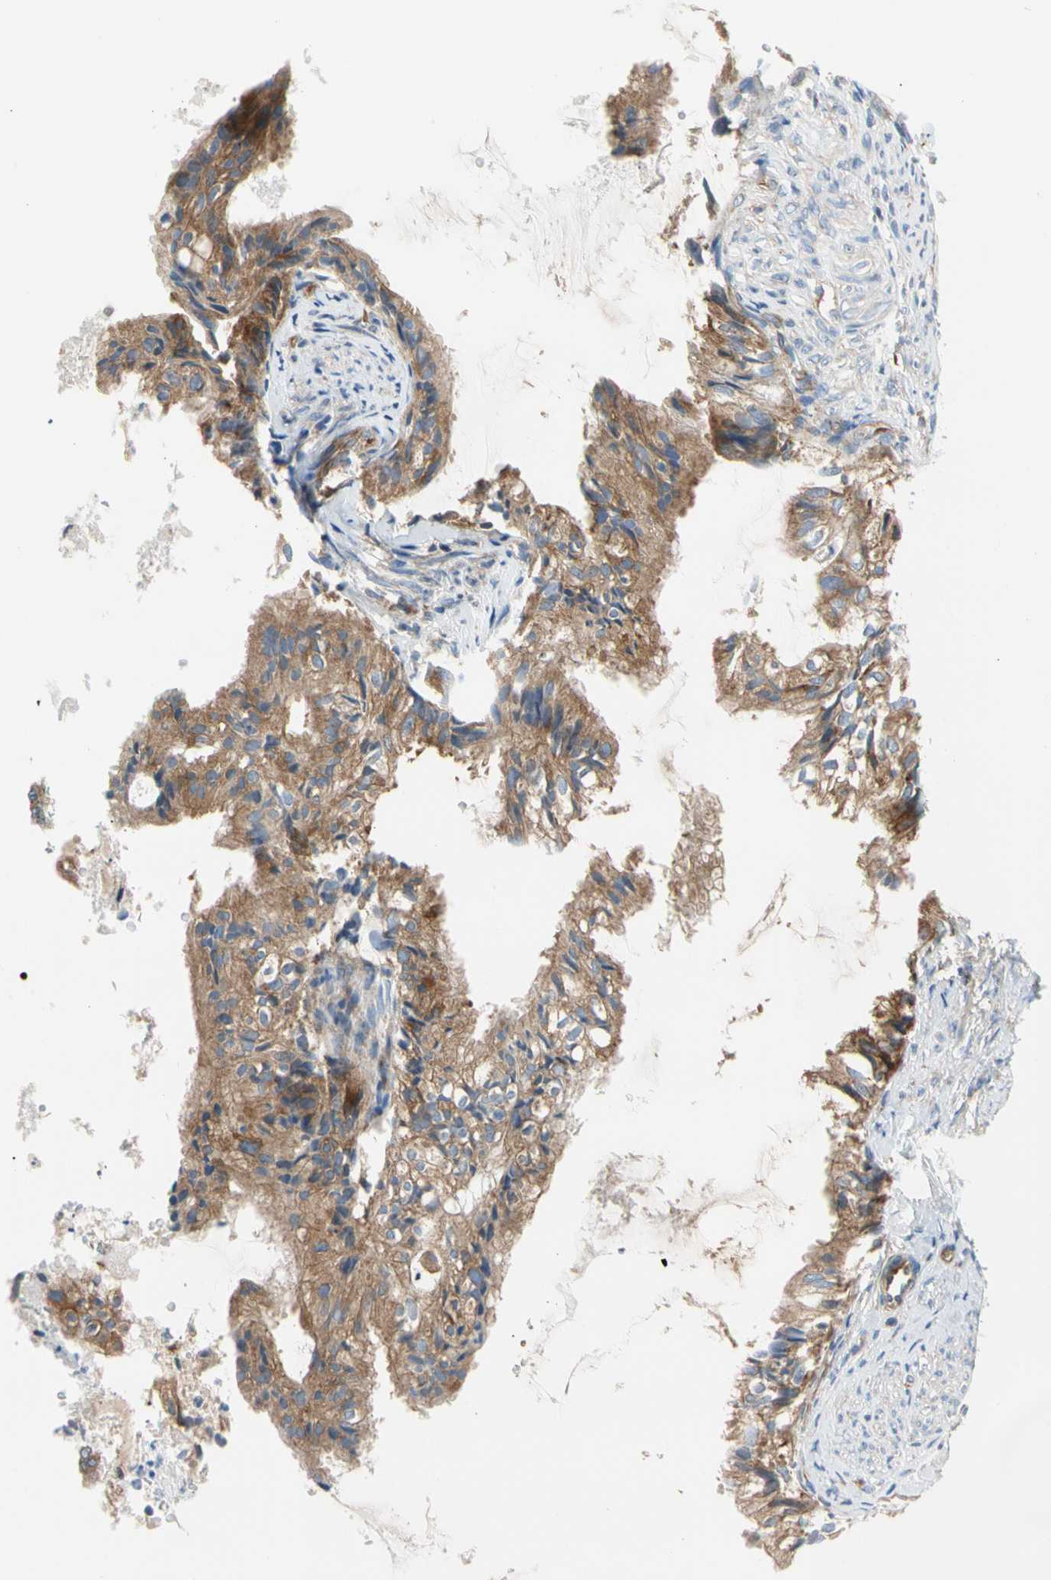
{"staining": {"intensity": "moderate", "quantity": ">75%", "location": "cytoplasmic/membranous"}, "tissue": "cervical cancer", "cell_type": "Tumor cells", "image_type": "cancer", "snomed": [{"axis": "morphology", "description": "Normal tissue, NOS"}, {"axis": "morphology", "description": "Adenocarcinoma, NOS"}, {"axis": "topography", "description": "Cervix"}, {"axis": "topography", "description": "Endometrium"}], "caption": "Cervical adenocarcinoma tissue displays moderate cytoplasmic/membranous expression in about >75% of tumor cells", "gene": "GPHN", "patient": {"sex": "female", "age": 86}}